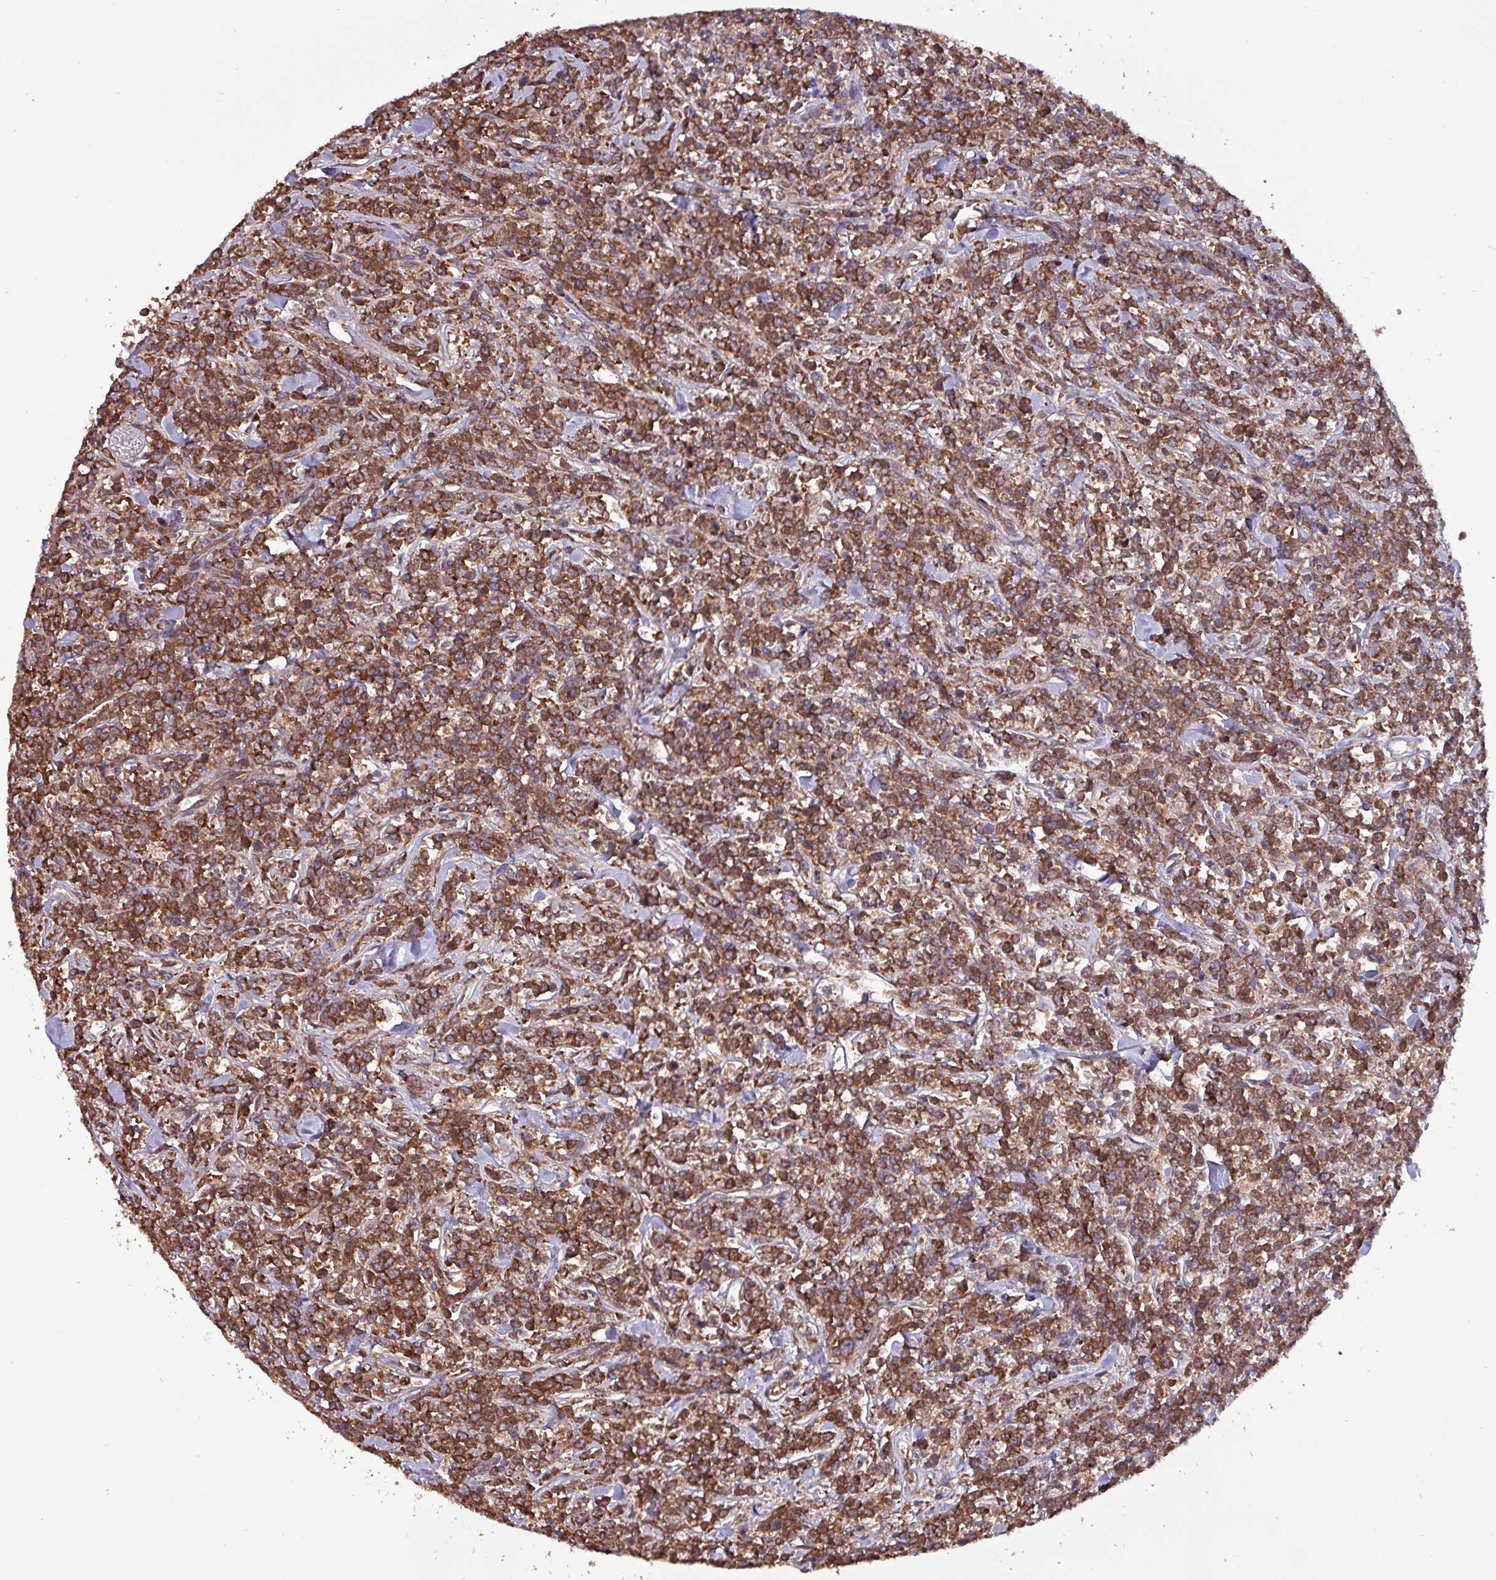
{"staining": {"intensity": "strong", "quantity": ">75%", "location": "cytoplasmic/membranous"}, "tissue": "lymphoma", "cell_type": "Tumor cells", "image_type": "cancer", "snomed": [{"axis": "morphology", "description": "Malignant lymphoma, non-Hodgkin's type, High grade"}, {"axis": "topography", "description": "Small intestine"}, {"axis": "topography", "description": "Colon"}], "caption": "High-grade malignant lymphoma, non-Hodgkin's type tissue demonstrates strong cytoplasmic/membranous staining in approximately >75% of tumor cells, visualized by immunohistochemistry.", "gene": "PAFAH1B2", "patient": {"sex": "male", "age": 8}}